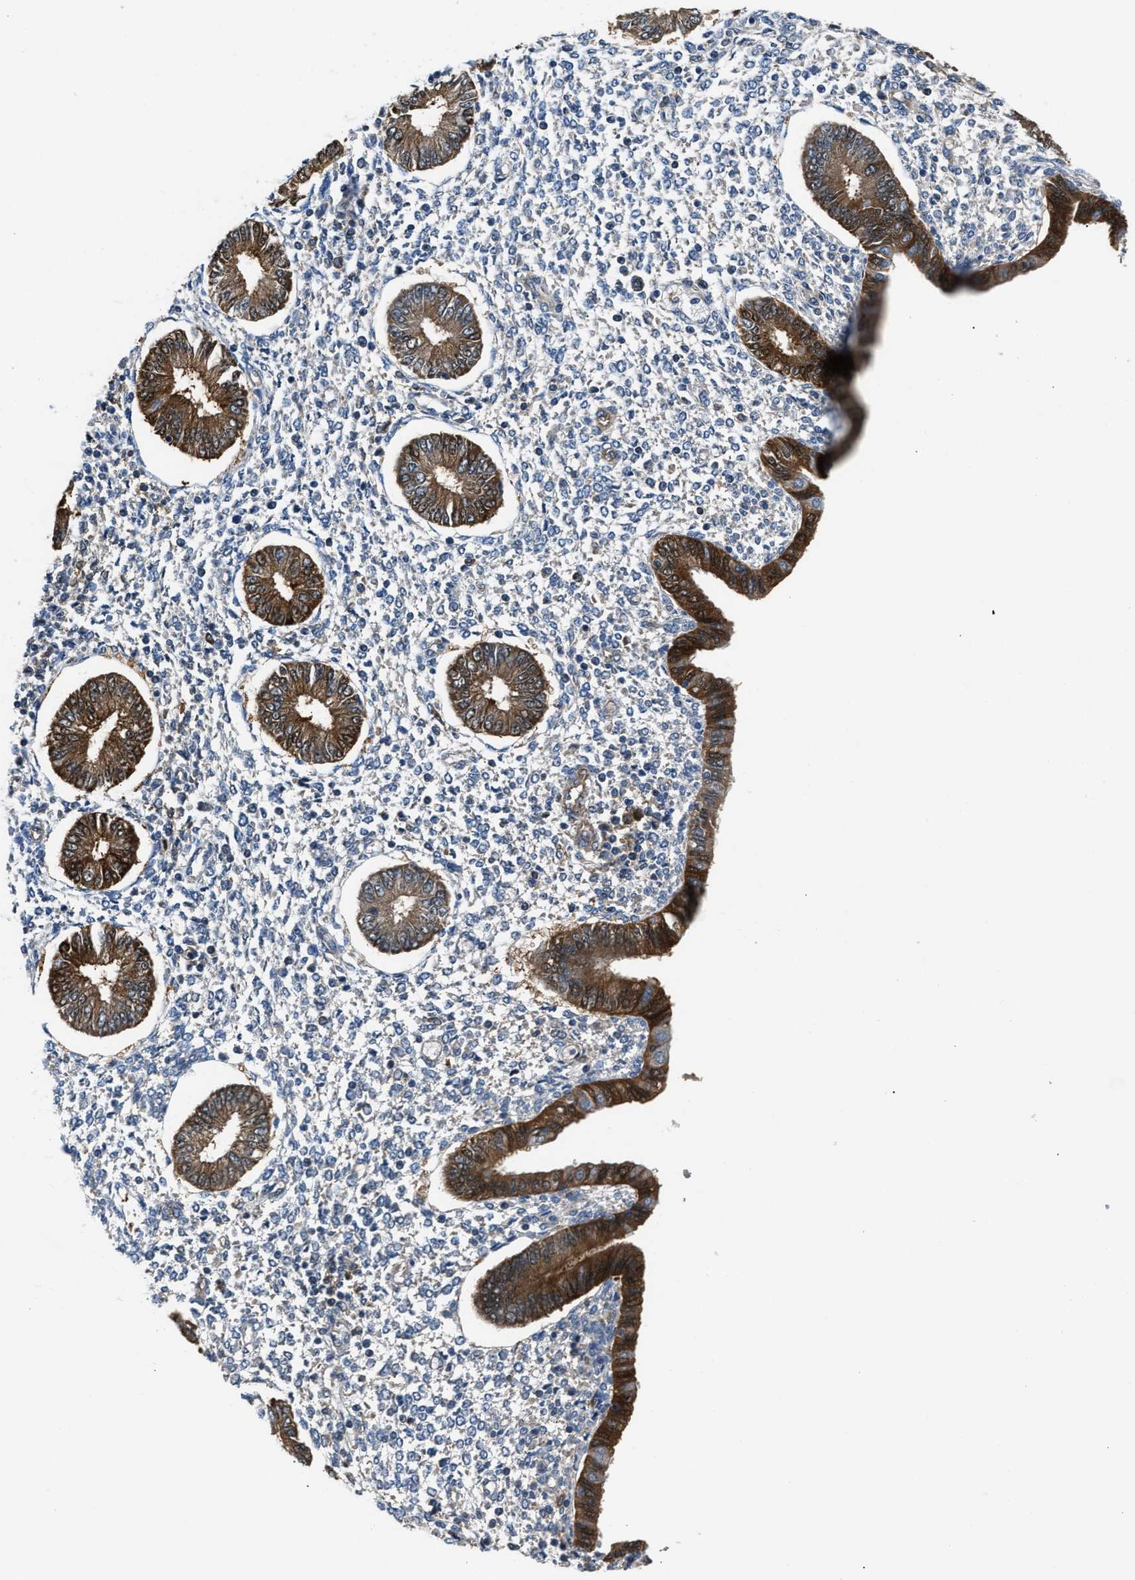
{"staining": {"intensity": "negative", "quantity": "none", "location": "none"}, "tissue": "endometrium", "cell_type": "Cells in endometrial stroma", "image_type": "normal", "snomed": [{"axis": "morphology", "description": "Normal tissue, NOS"}, {"axis": "topography", "description": "Endometrium"}], "caption": "Histopathology image shows no protein expression in cells in endometrial stroma of benign endometrium.", "gene": "PPA1", "patient": {"sex": "female", "age": 50}}